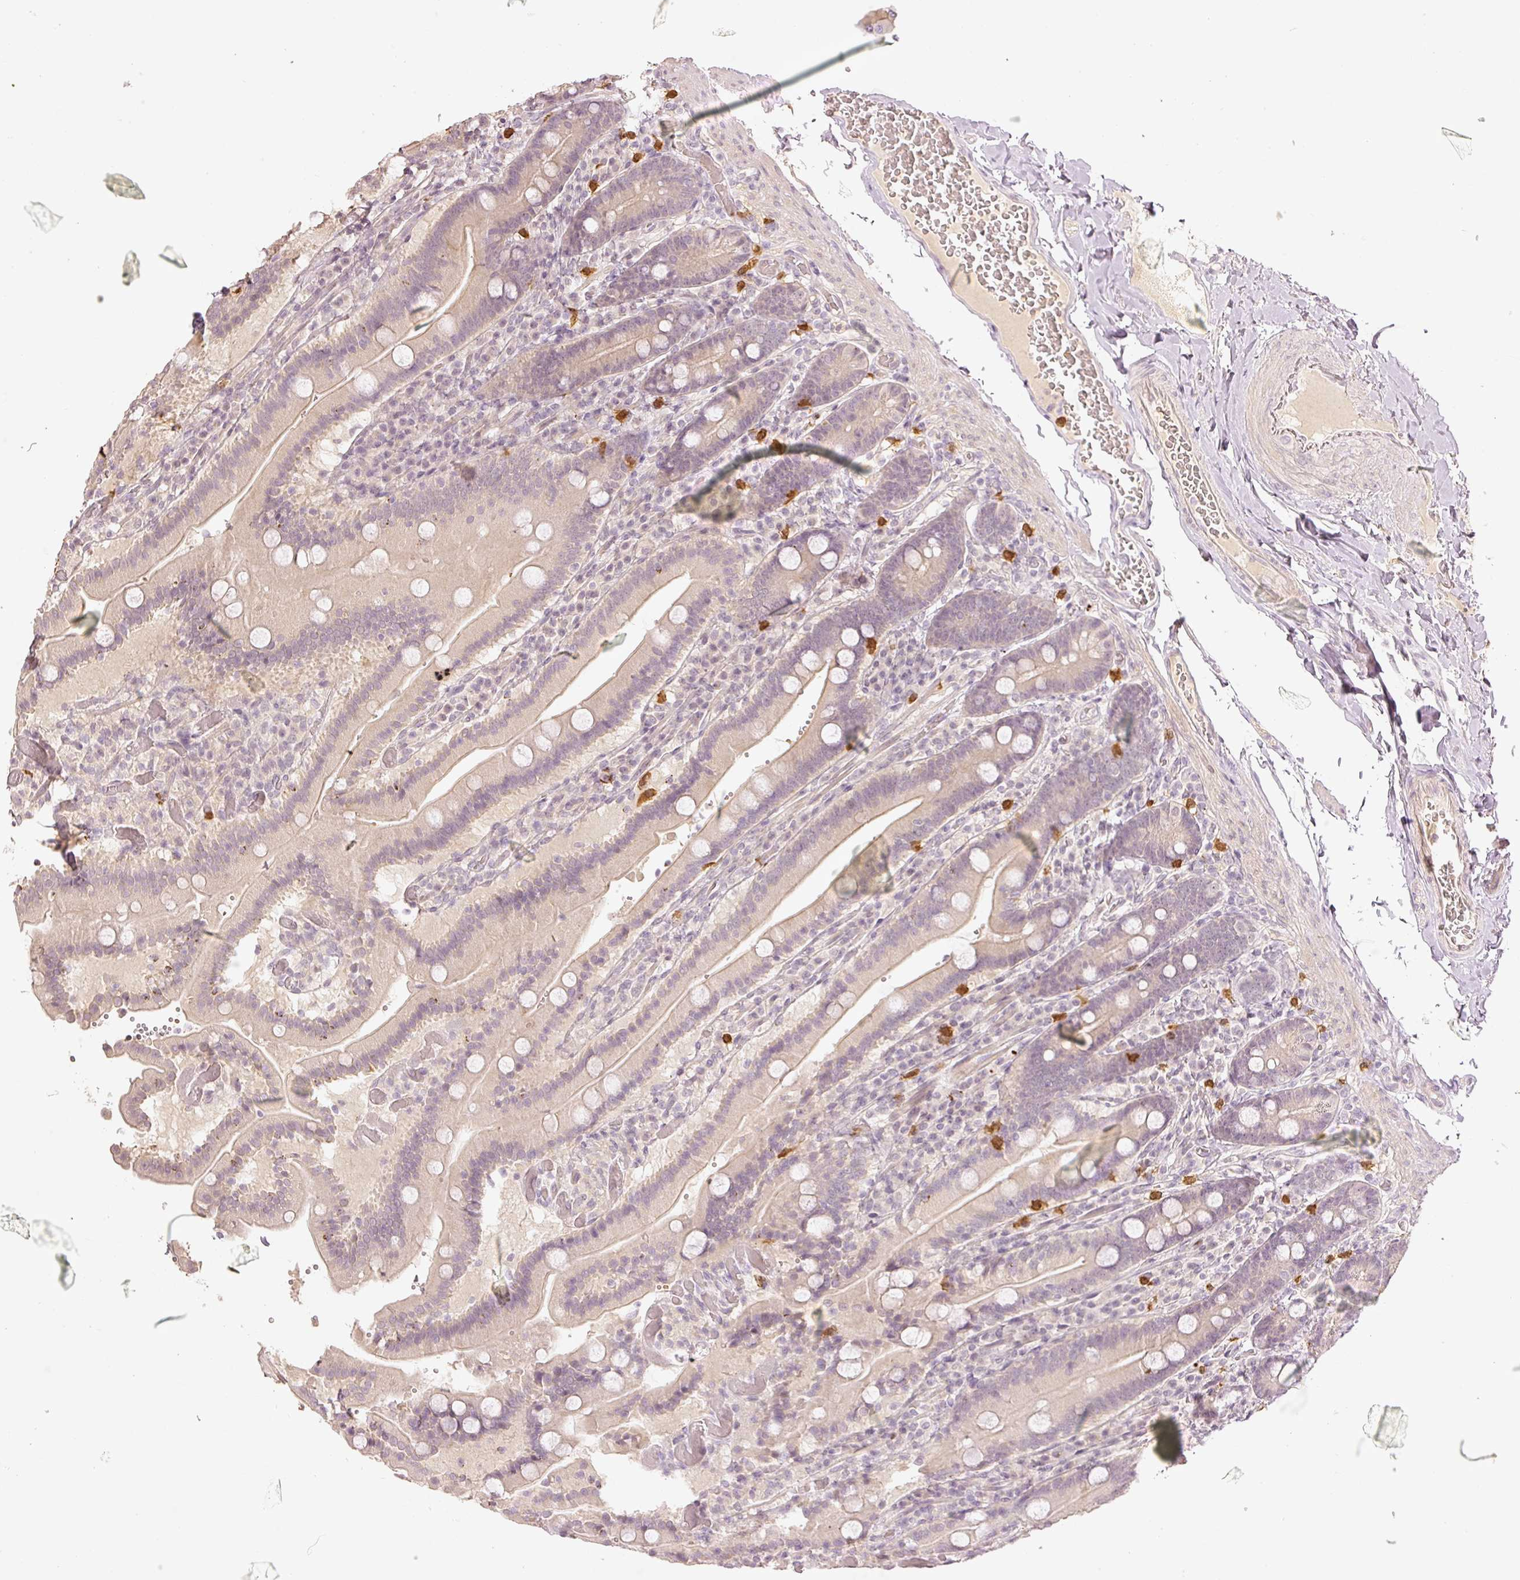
{"staining": {"intensity": "weak", "quantity": "25%-75%", "location": "cytoplasmic/membranous"}, "tissue": "duodenum", "cell_type": "Glandular cells", "image_type": "normal", "snomed": [{"axis": "morphology", "description": "Normal tissue, NOS"}, {"axis": "topography", "description": "Duodenum"}], "caption": "Immunohistochemistry (DAB) staining of benign human duodenum reveals weak cytoplasmic/membranous protein staining in approximately 25%-75% of glandular cells. (IHC, brightfield microscopy, high magnification).", "gene": "GZMA", "patient": {"sex": "female", "age": 62}}